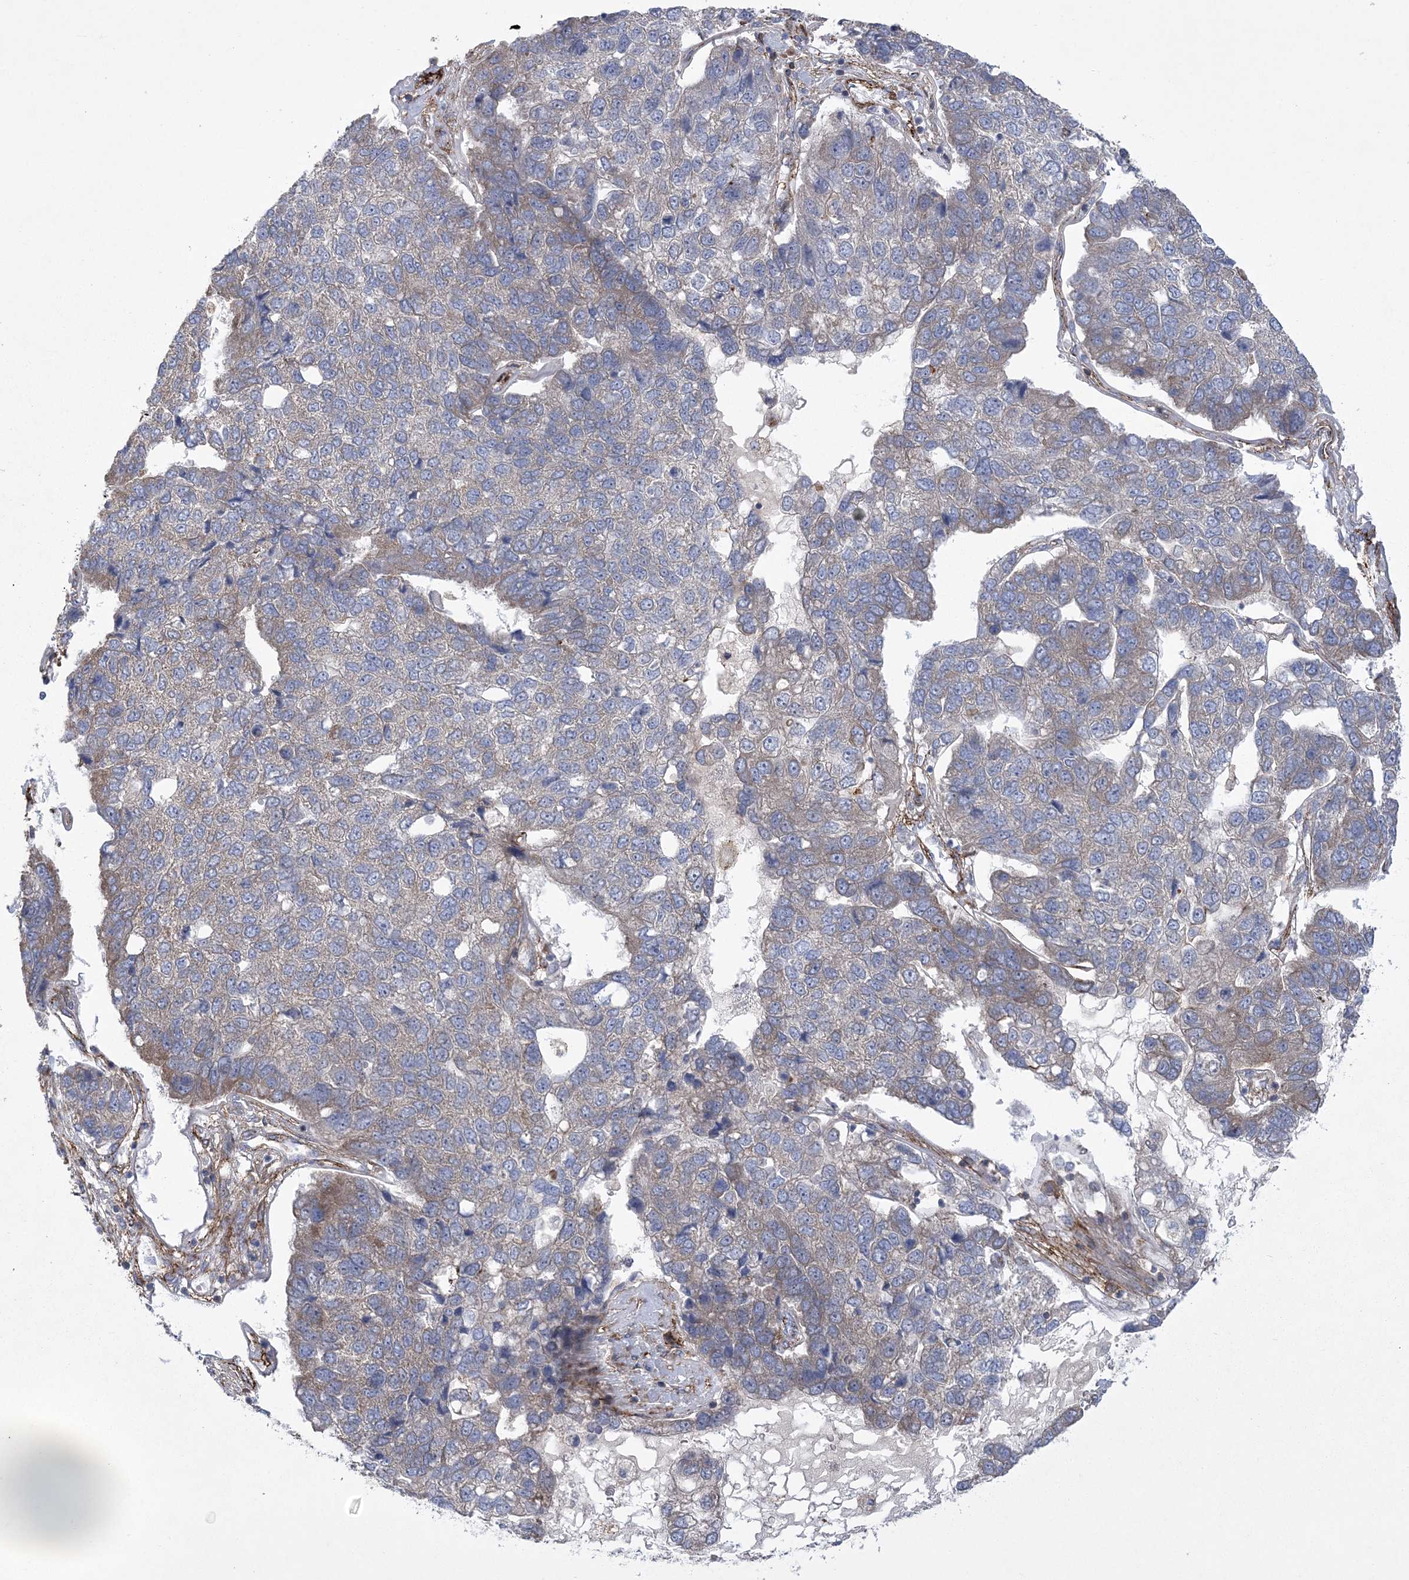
{"staining": {"intensity": "weak", "quantity": "25%-75%", "location": "cytoplasmic/membranous"}, "tissue": "pancreatic cancer", "cell_type": "Tumor cells", "image_type": "cancer", "snomed": [{"axis": "morphology", "description": "Adenocarcinoma, NOS"}, {"axis": "topography", "description": "Pancreas"}], "caption": "Human pancreatic cancer (adenocarcinoma) stained for a protein (brown) shows weak cytoplasmic/membranous positive expression in approximately 25%-75% of tumor cells.", "gene": "ARSJ", "patient": {"sex": "female", "age": 61}}